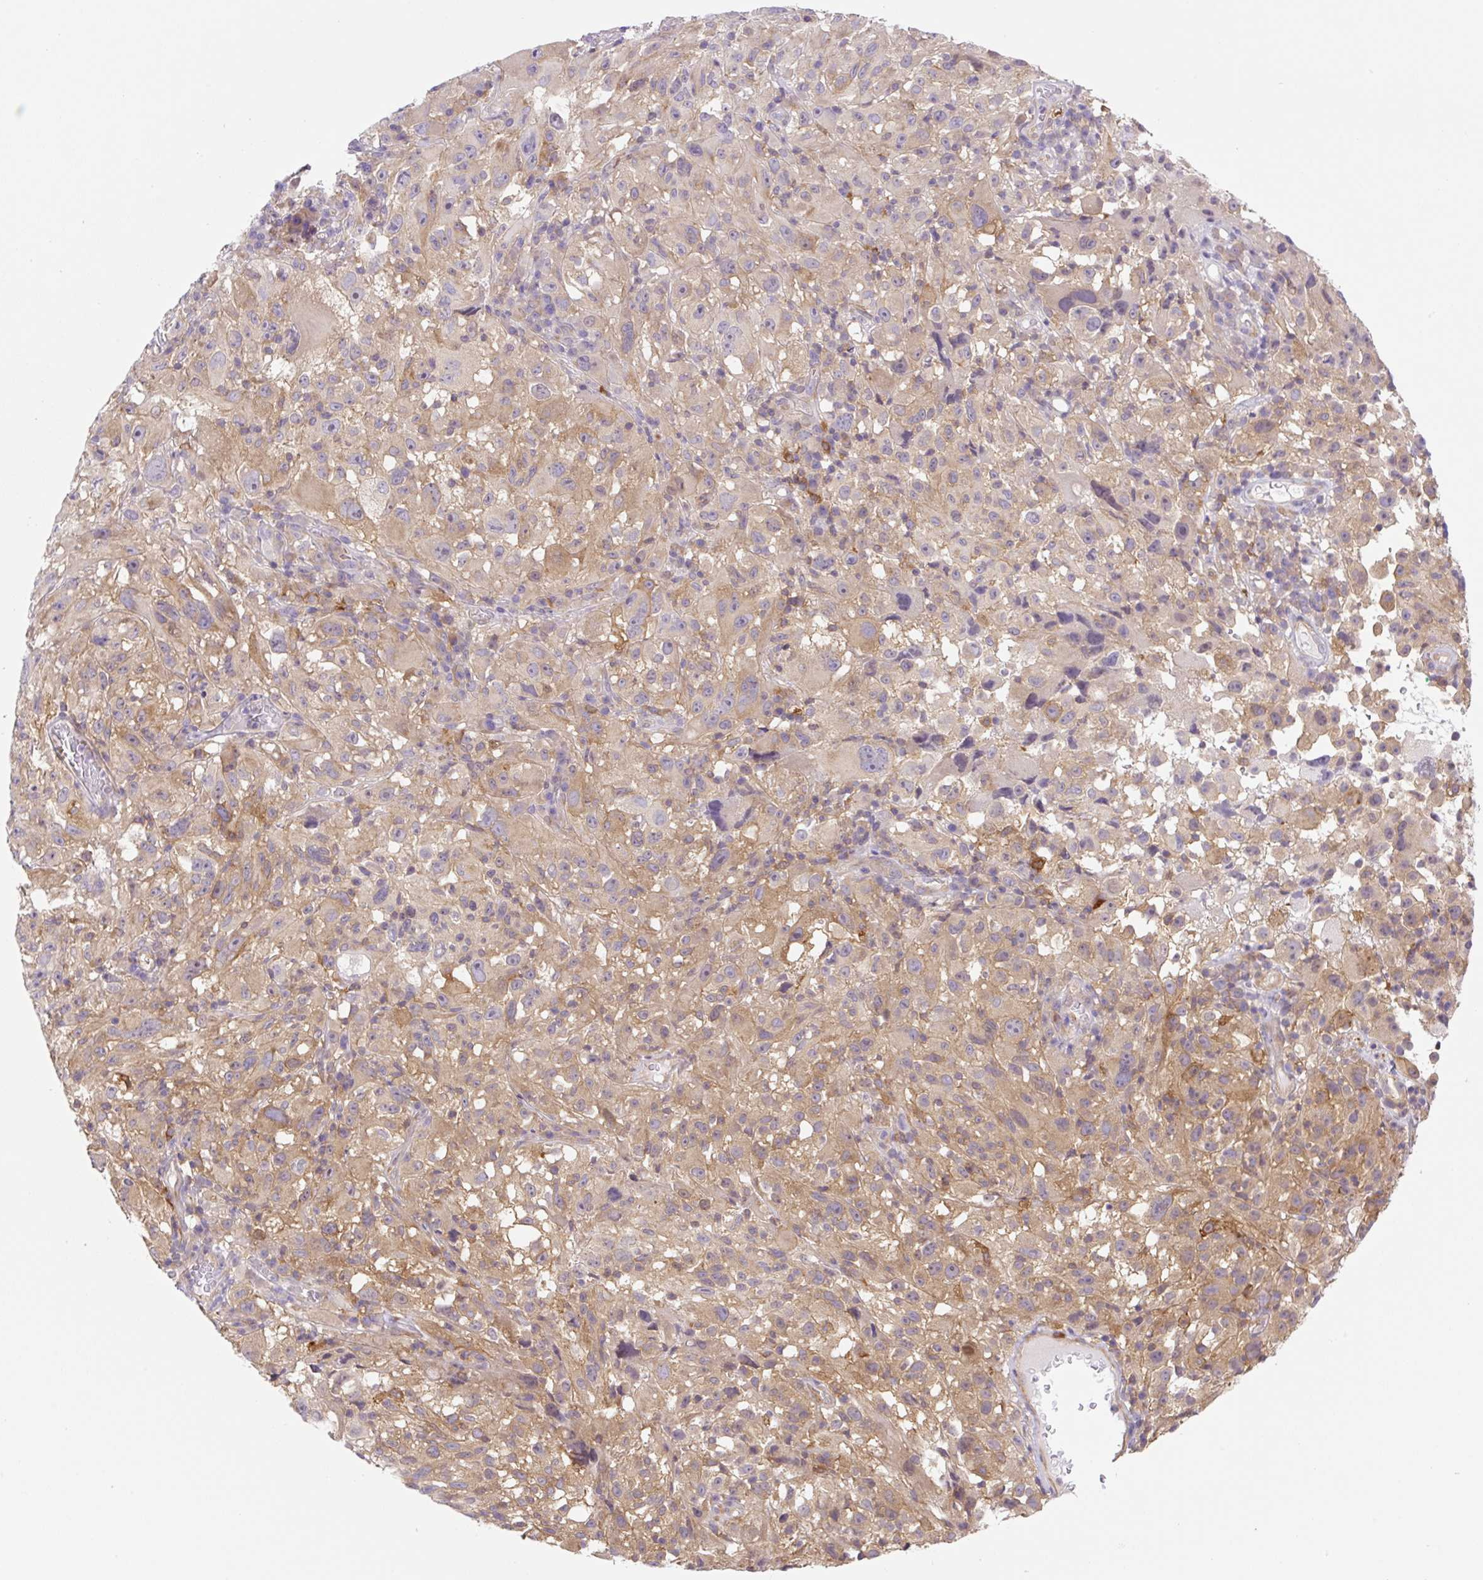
{"staining": {"intensity": "moderate", "quantity": "25%-75%", "location": "cytoplasmic/membranous"}, "tissue": "melanoma", "cell_type": "Tumor cells", "image_type": "cancer", "snomed": [{"axis": "morphology", "description": "Malignant melanoma, NOS"}, {"axis": "topography", "description": "Skin"}], "caption": "The immunohistochemical stain labels moderate cytoplasmic/membranous expression in tumor cells of melanoma tissue.", "gene": "CAMK2B", "patient": {"sex": "female", "age": 71}}